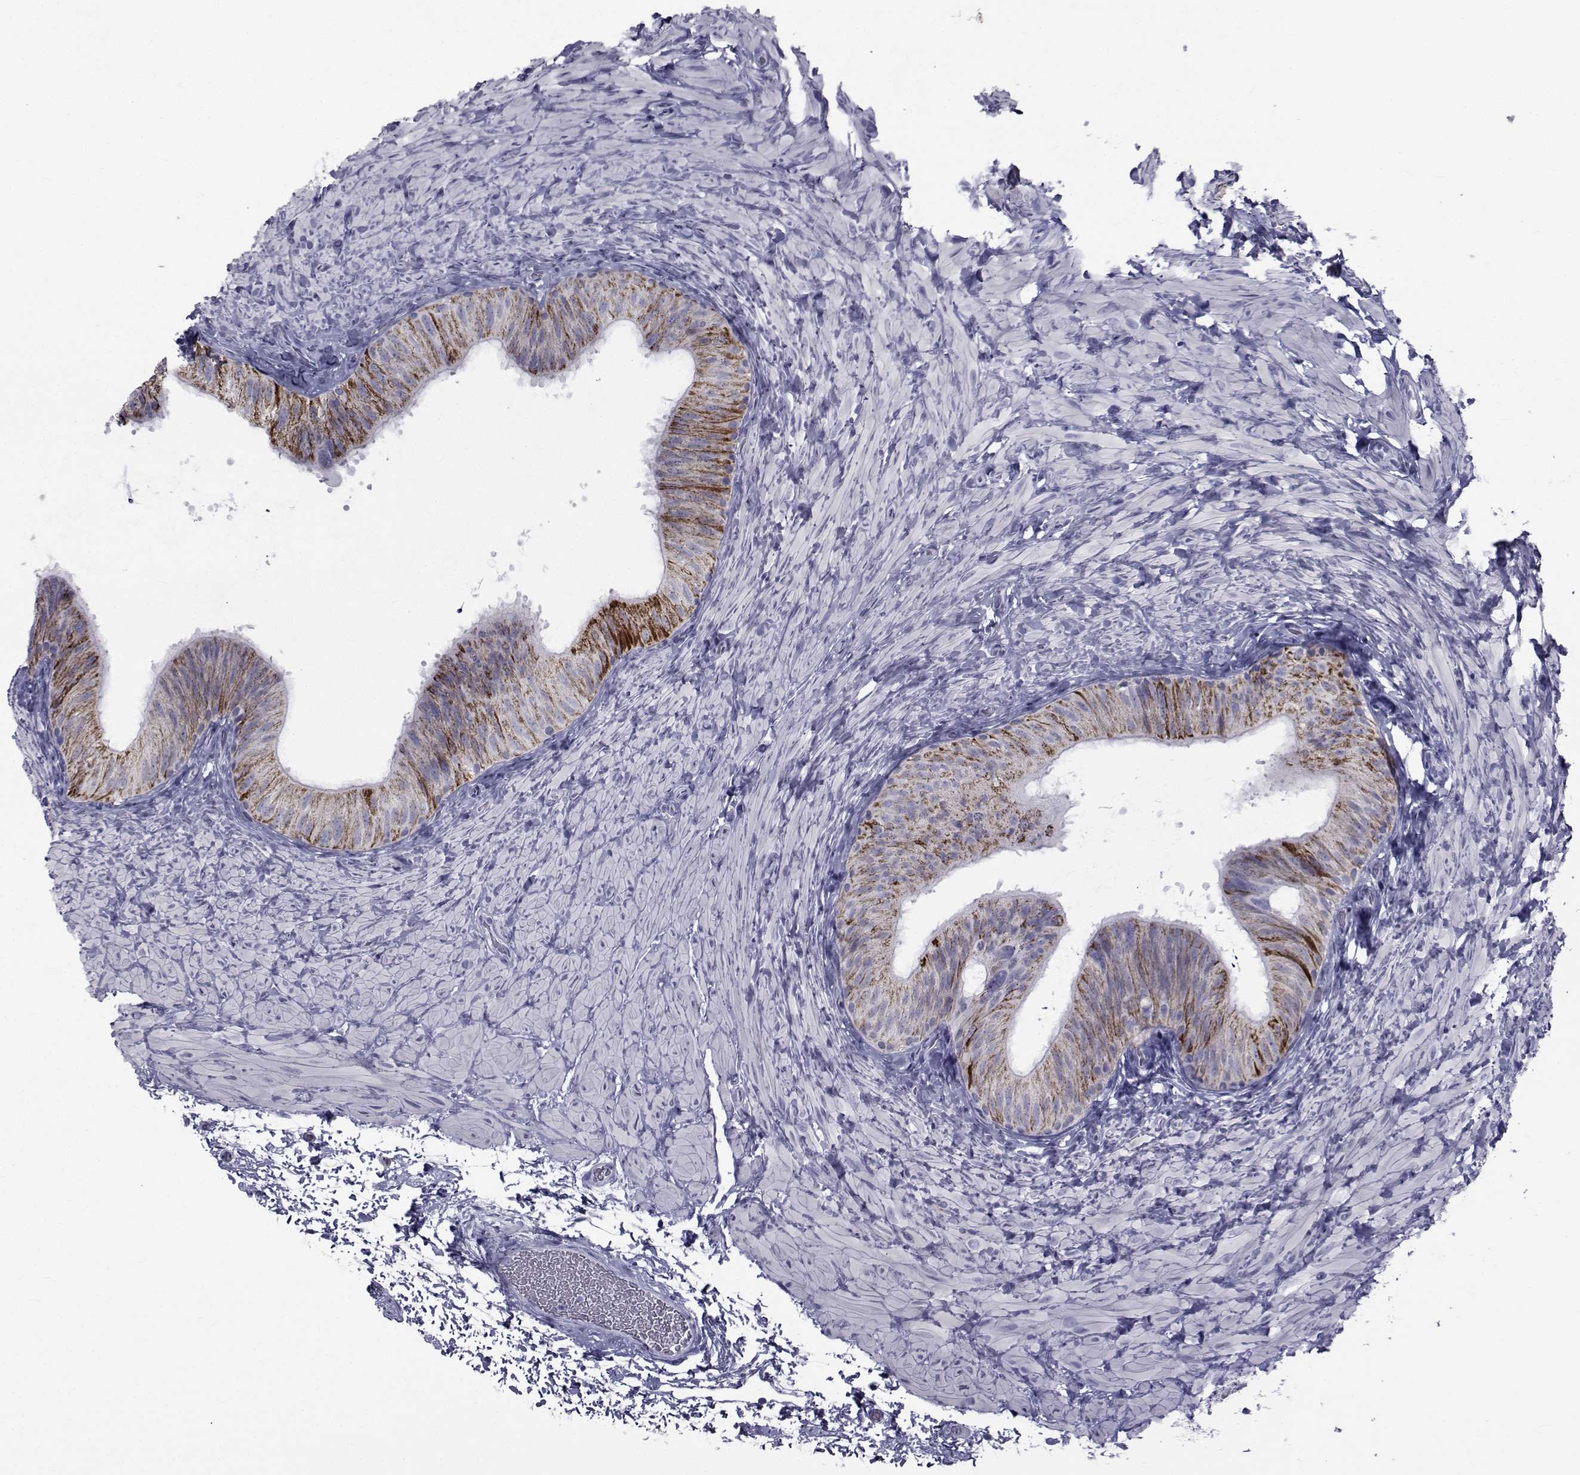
{"staining": {"intensity": "strong", "quantity": "25%-75%", "location": "cytoplasmic/membranous"}, "tissue": "epididymis", "cell_type": "Glandular cells", "image_type": "normal", "snomed": [{"axis": "morphology", "description": "Normal tissue, NOS"}, {"axis": "topography", "description": "Epididymis, spermatic cord, NOS"}, {"axis": "topography", "description": "Epididymis"}], "caption": "Benign epididymis shows strong cytoplasmic/membranous expression in about 25%-75% of glandular cells (DAB (3,3'-diaminobenzidine) = brown stain, brightfield microscopy at high magnification)..", "gene": "FDXR", "patient": {"sex": "male", "age": 31}}